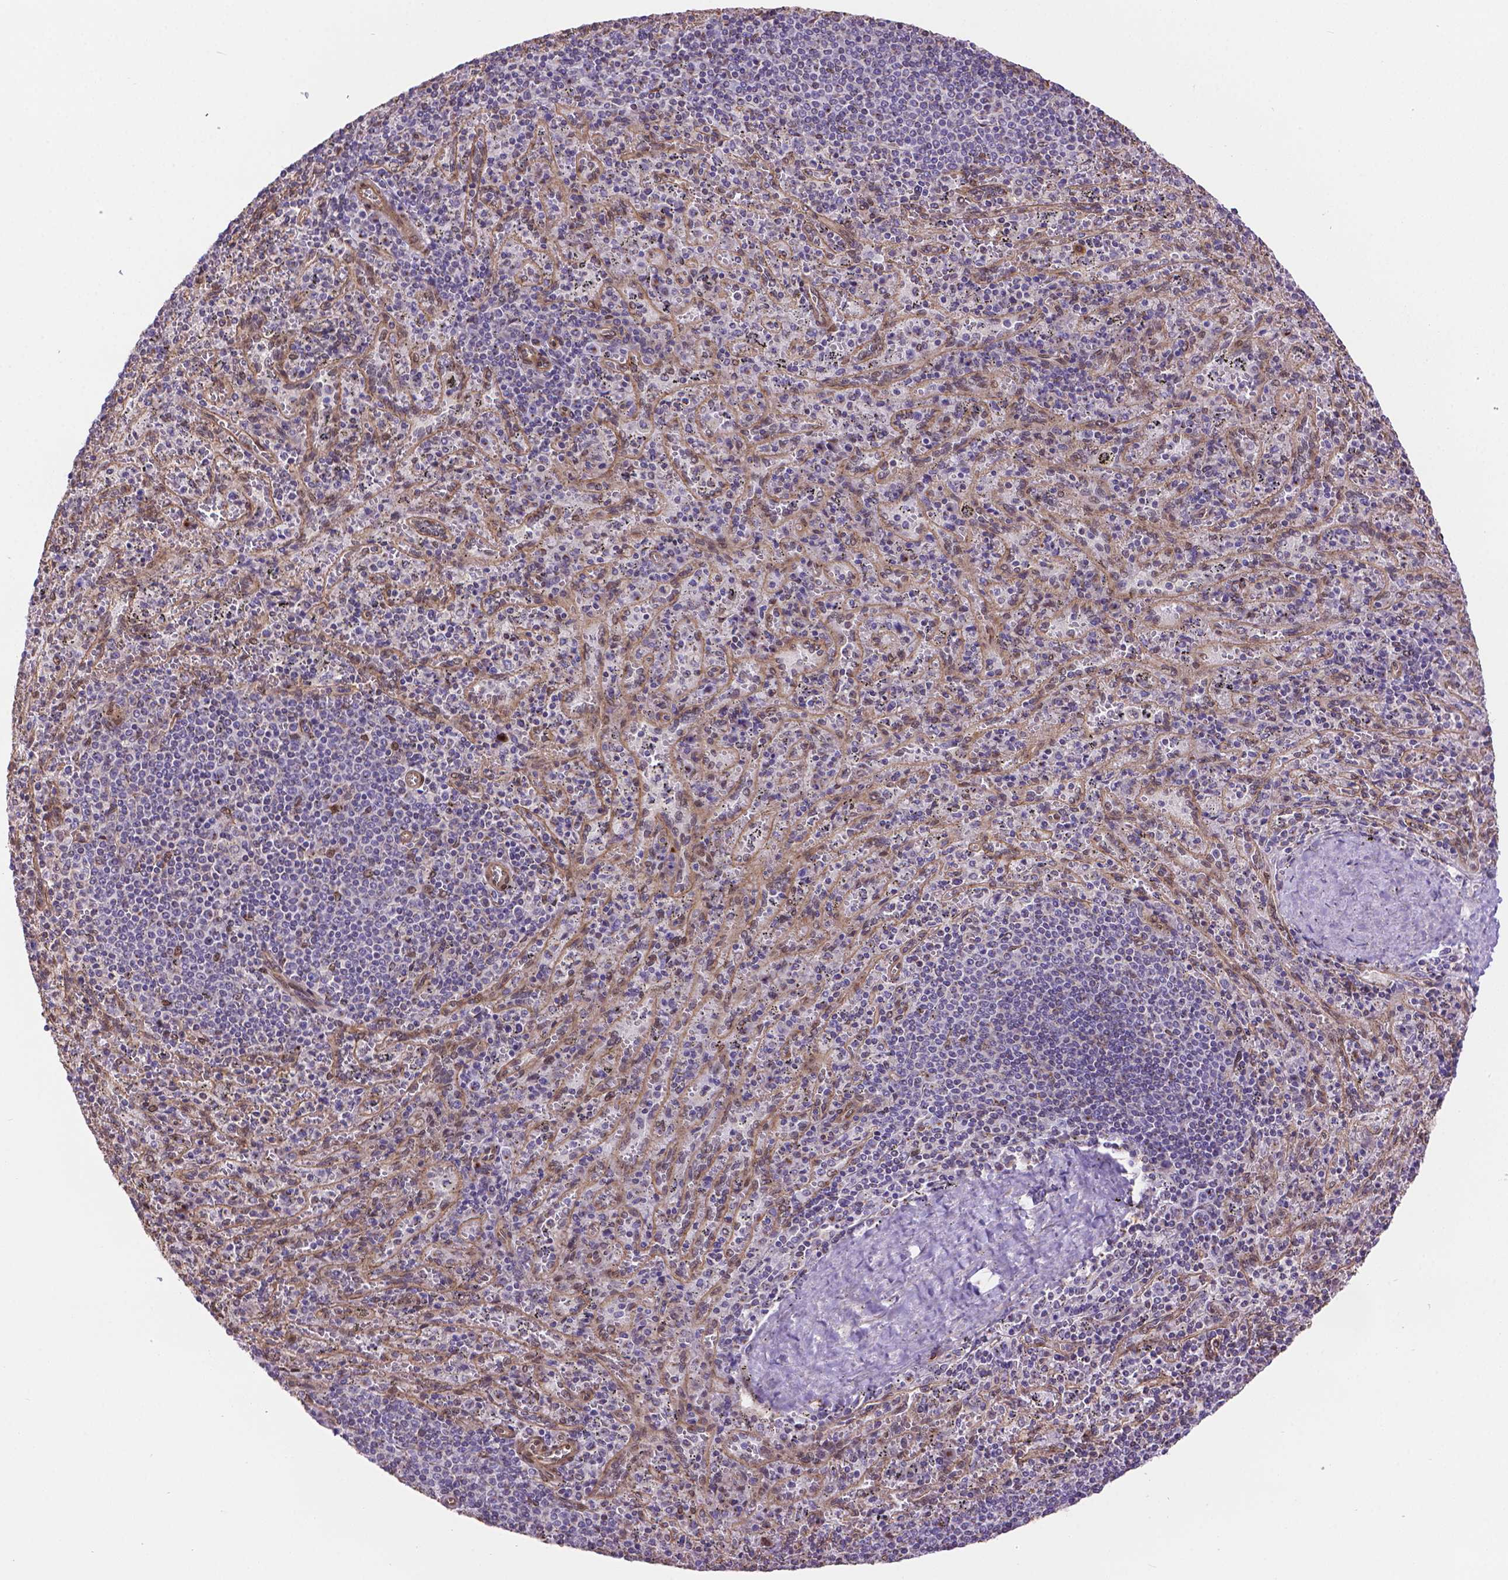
{"staining": {"intensity": "negative", "quantity": "none", "location": "none"}, "tissue": "spleen", "cell_type": "Cells in red pulp", "image_type": "normal", "snomed": [{"axis": "morphology", "description": "Normal tissue, NOS"}, {"axis": "topography", "description": "Spleen"}], "caption": "IHC of normal human spleen exhibits no expression in cells in red pulp. (DAB (3,3'-diaminobenzidine) immunohistochemistry (IHC), high magnification).", "gene": "YAP1", "patient": {"sex": "male", "age": 57}}